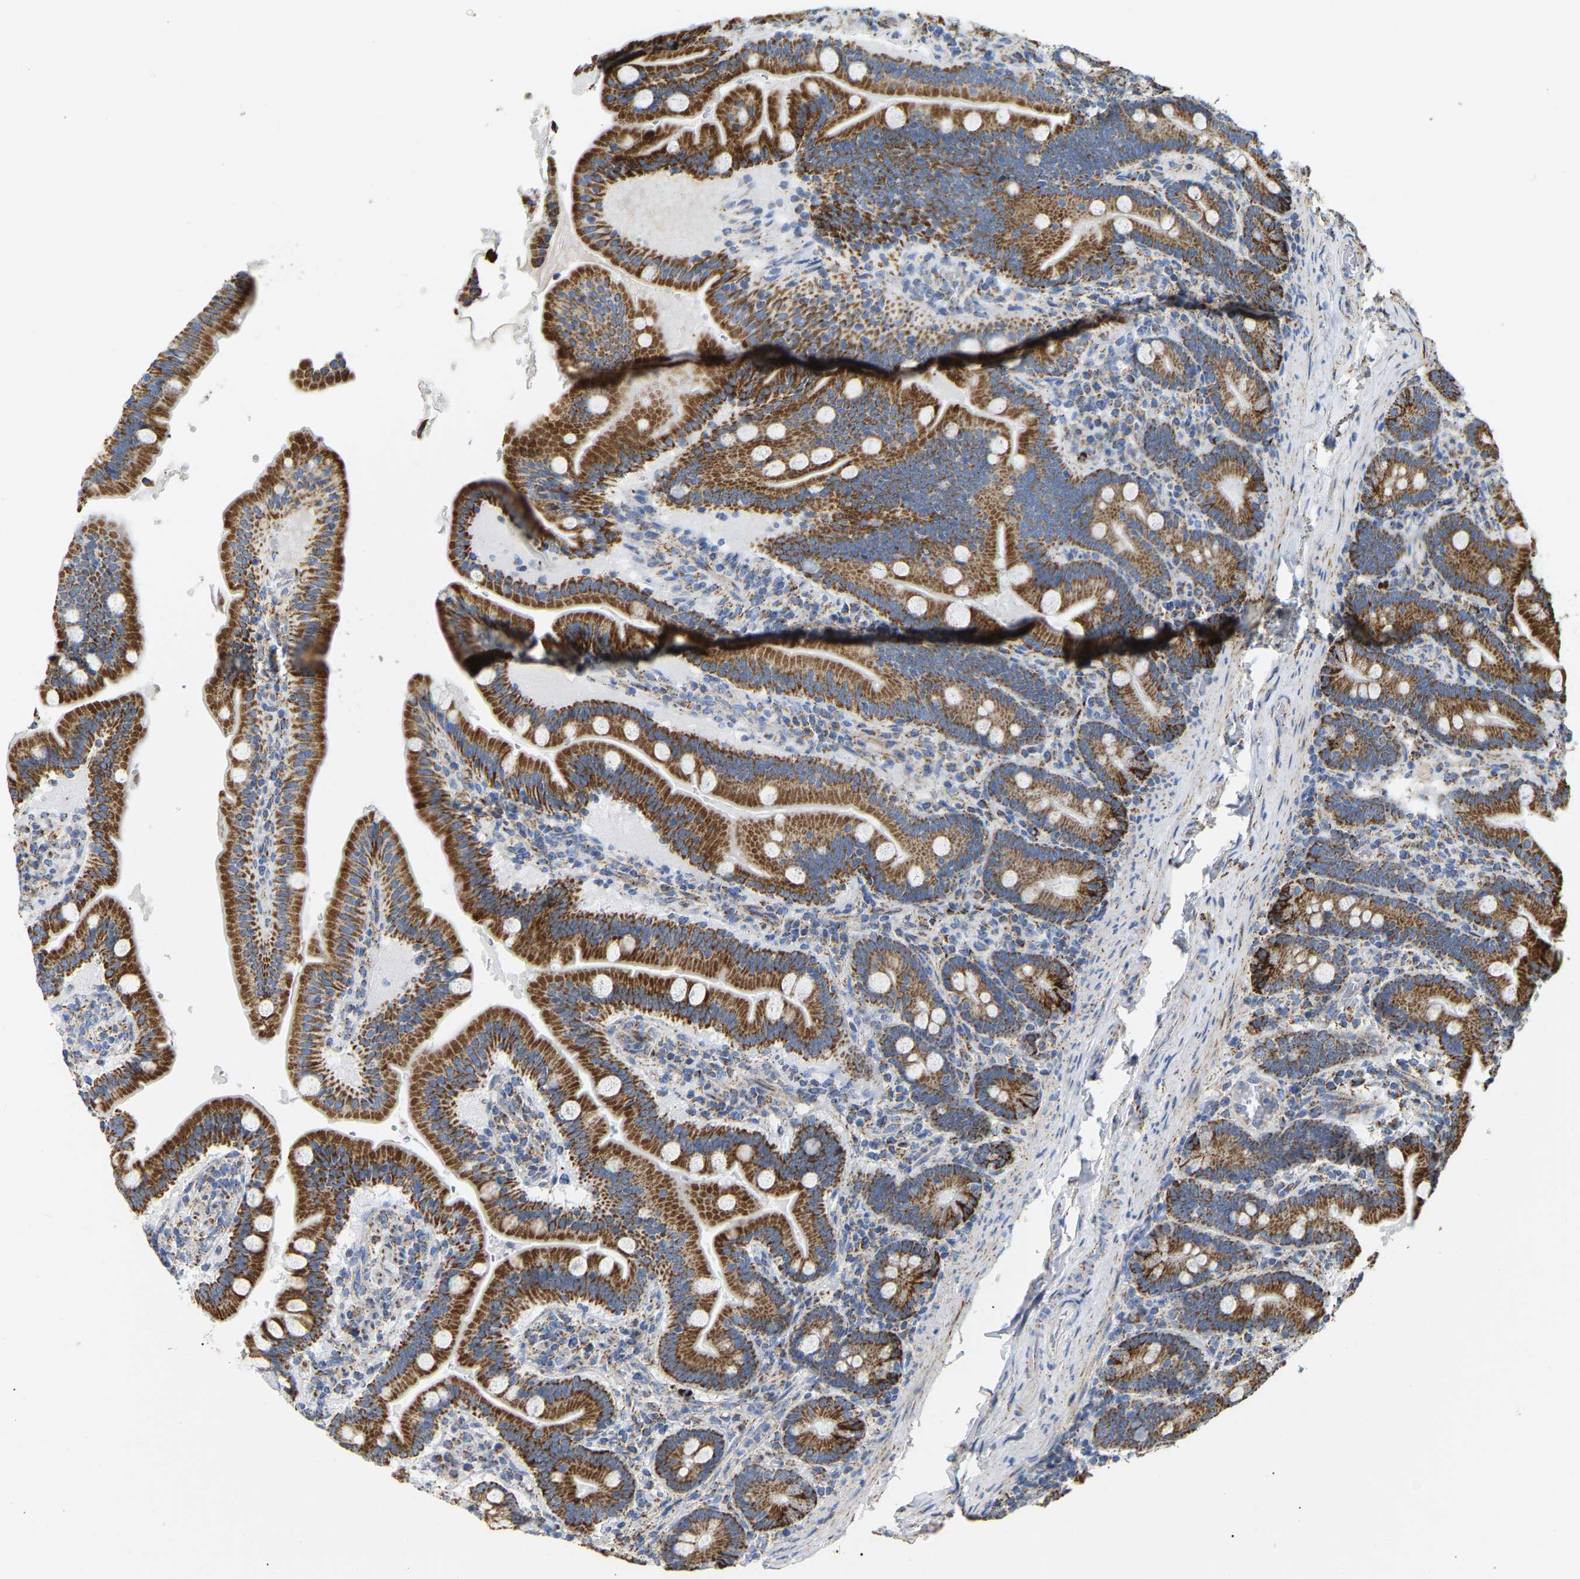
{"staining": {"intensity": "strong", "quantity": ">75%", "location": "cytoplasmic/membranous"}, "tissue": "duodenum", "cell_type": "Glandular cells", "image_type": "normal", "snomed": [{"axis": "morphology", "description": "Normal tissue, NOS"}, {"axis": "topography", "description": "Duodenum"}], "caption": "Brown immunohistochemical staining in unremarkable human duodenum reveals strong cytoplasmic/membranous expression in about >75% of glandular cells.", "gene": "HIBADH", "patient": {"sex": "male", "age": 54}}